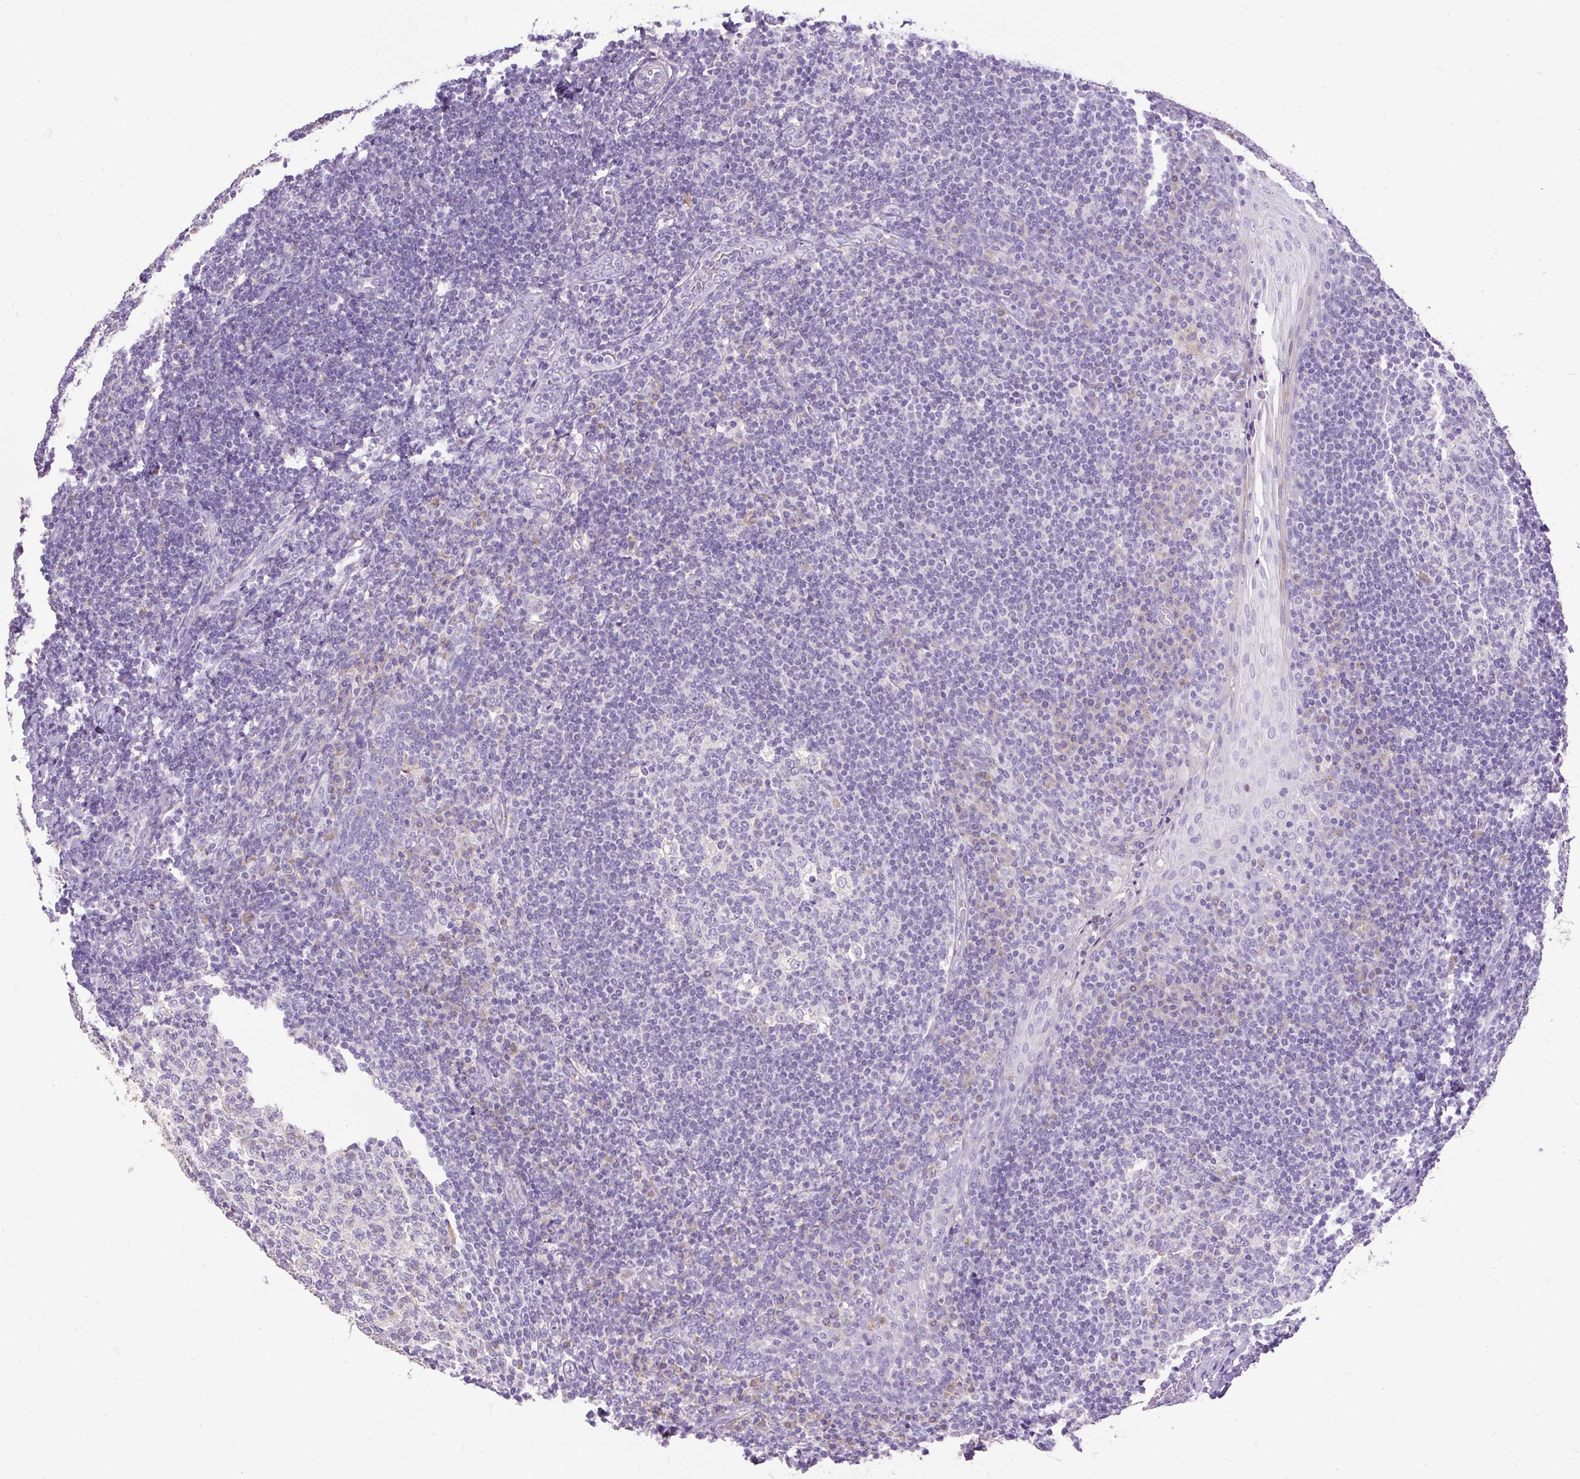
{"staining": {"intensity": "negative", "quantity": "none", "location": "none"}, "tissue": "tonsil", "cell_type": "Germinal center cells", "image_type": "normal", "snomed": [{"axis": "morphology", "description": "Normal tissue, NOS"}, {"axis": "topography", "description": "Tonsil"}], "caption": "Immunohistochemical staining of unremarkable tonsil shows no significant expression in germinal center cells. (DAB immunohistochemistry (IHC), high magnification).", "gene": "GBX1", "patient": {"sex": "female", "age": 19}}